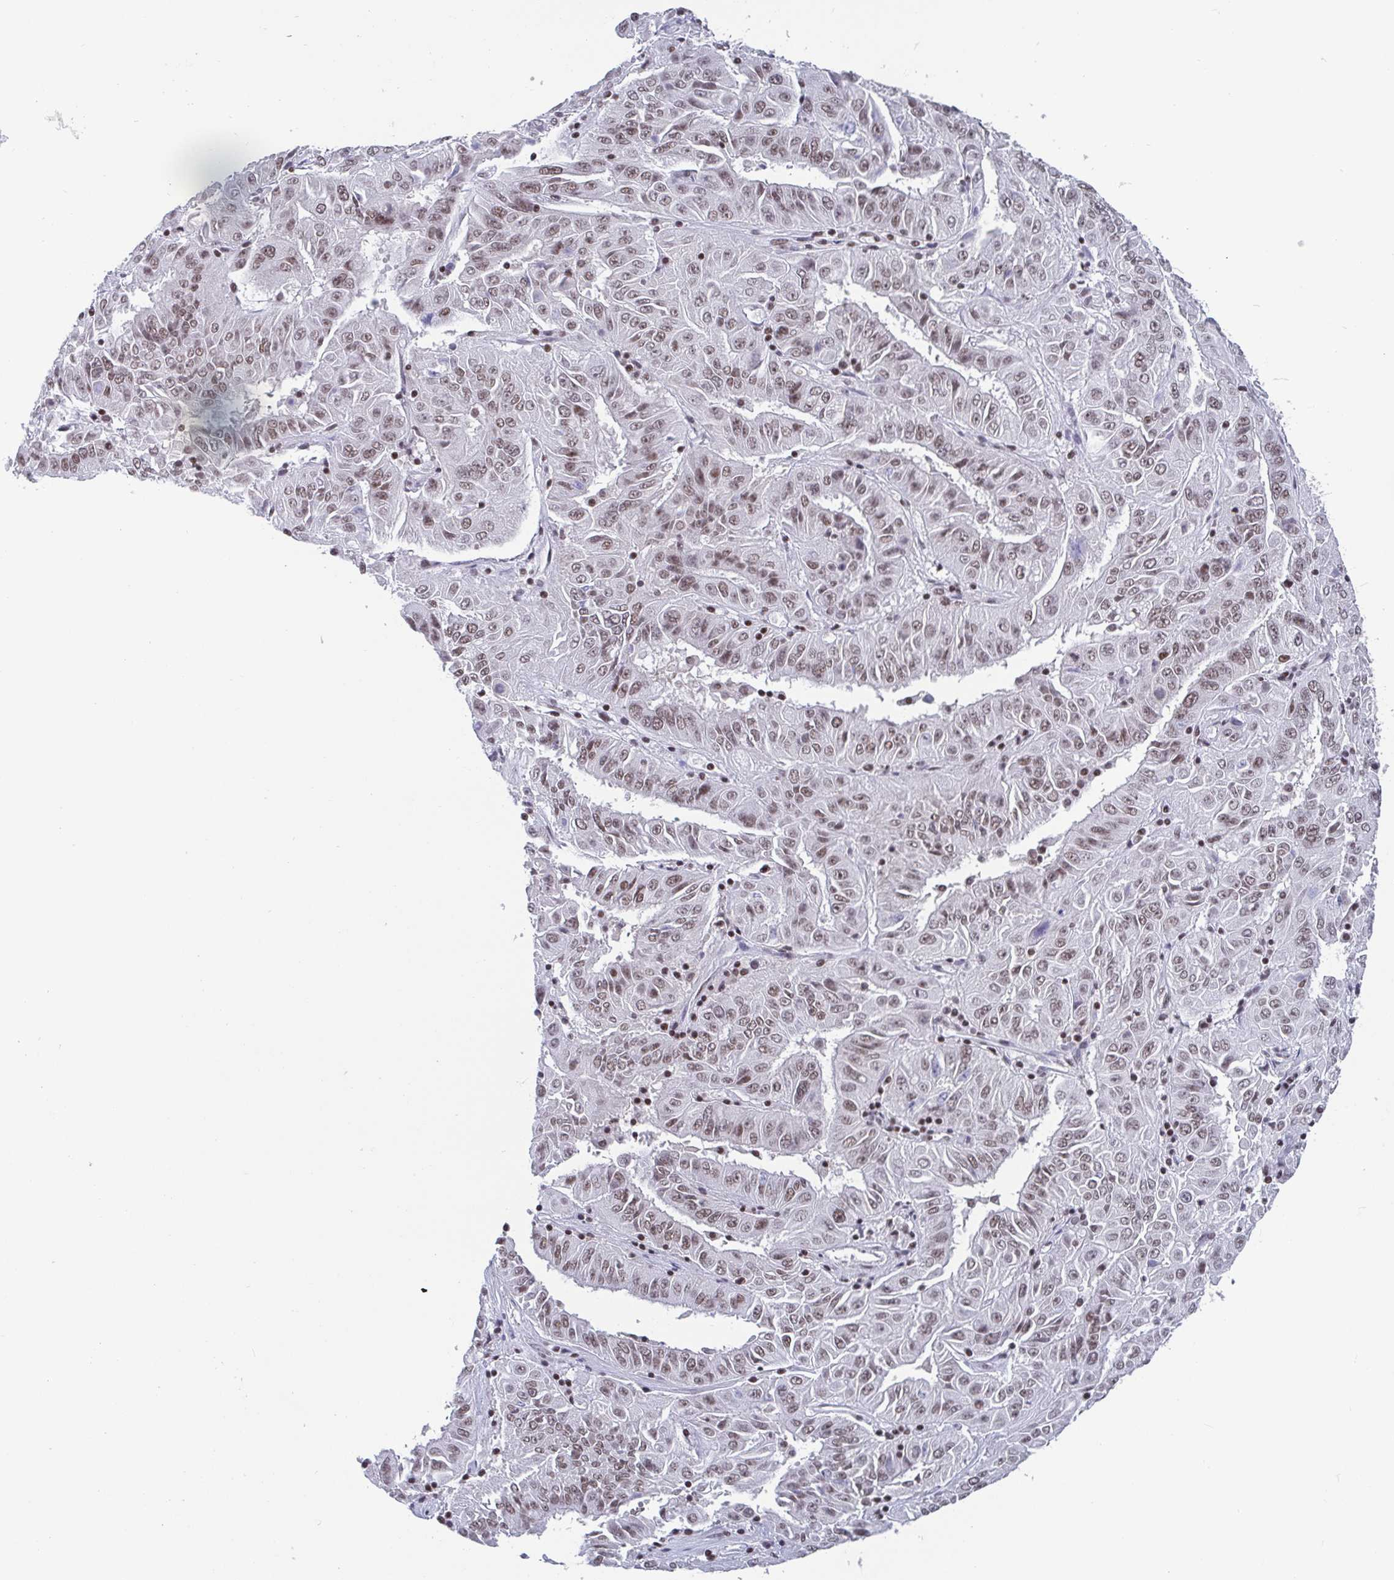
{"staining": {"intensity": "weak", "quantity": ">75%", "location": "nuclear"}, "tissue": "pancreatic cancer", "cell_type": "Tumor cells", "image_type": "cancer", "snomed": [{"axis": "morphology", "description": "Adenocarcinoma, NOS"}, {"axis": "topography", "description": "Pancreas"}], "caption": "DAB (3,3'-diaminobenzidine) immunohistochemical staining of human pancreatic cancer (adenocarcinoma) demonstrates weak nuclear protein expression in approximately >75% of tumor cells. The staining is performed using DAB brown chromogen to label protein expression. The nuclei are counter-stained blue using hematoxylin.", "gene": "CTCF", "patient": {"sex": "male", "age": 63}}